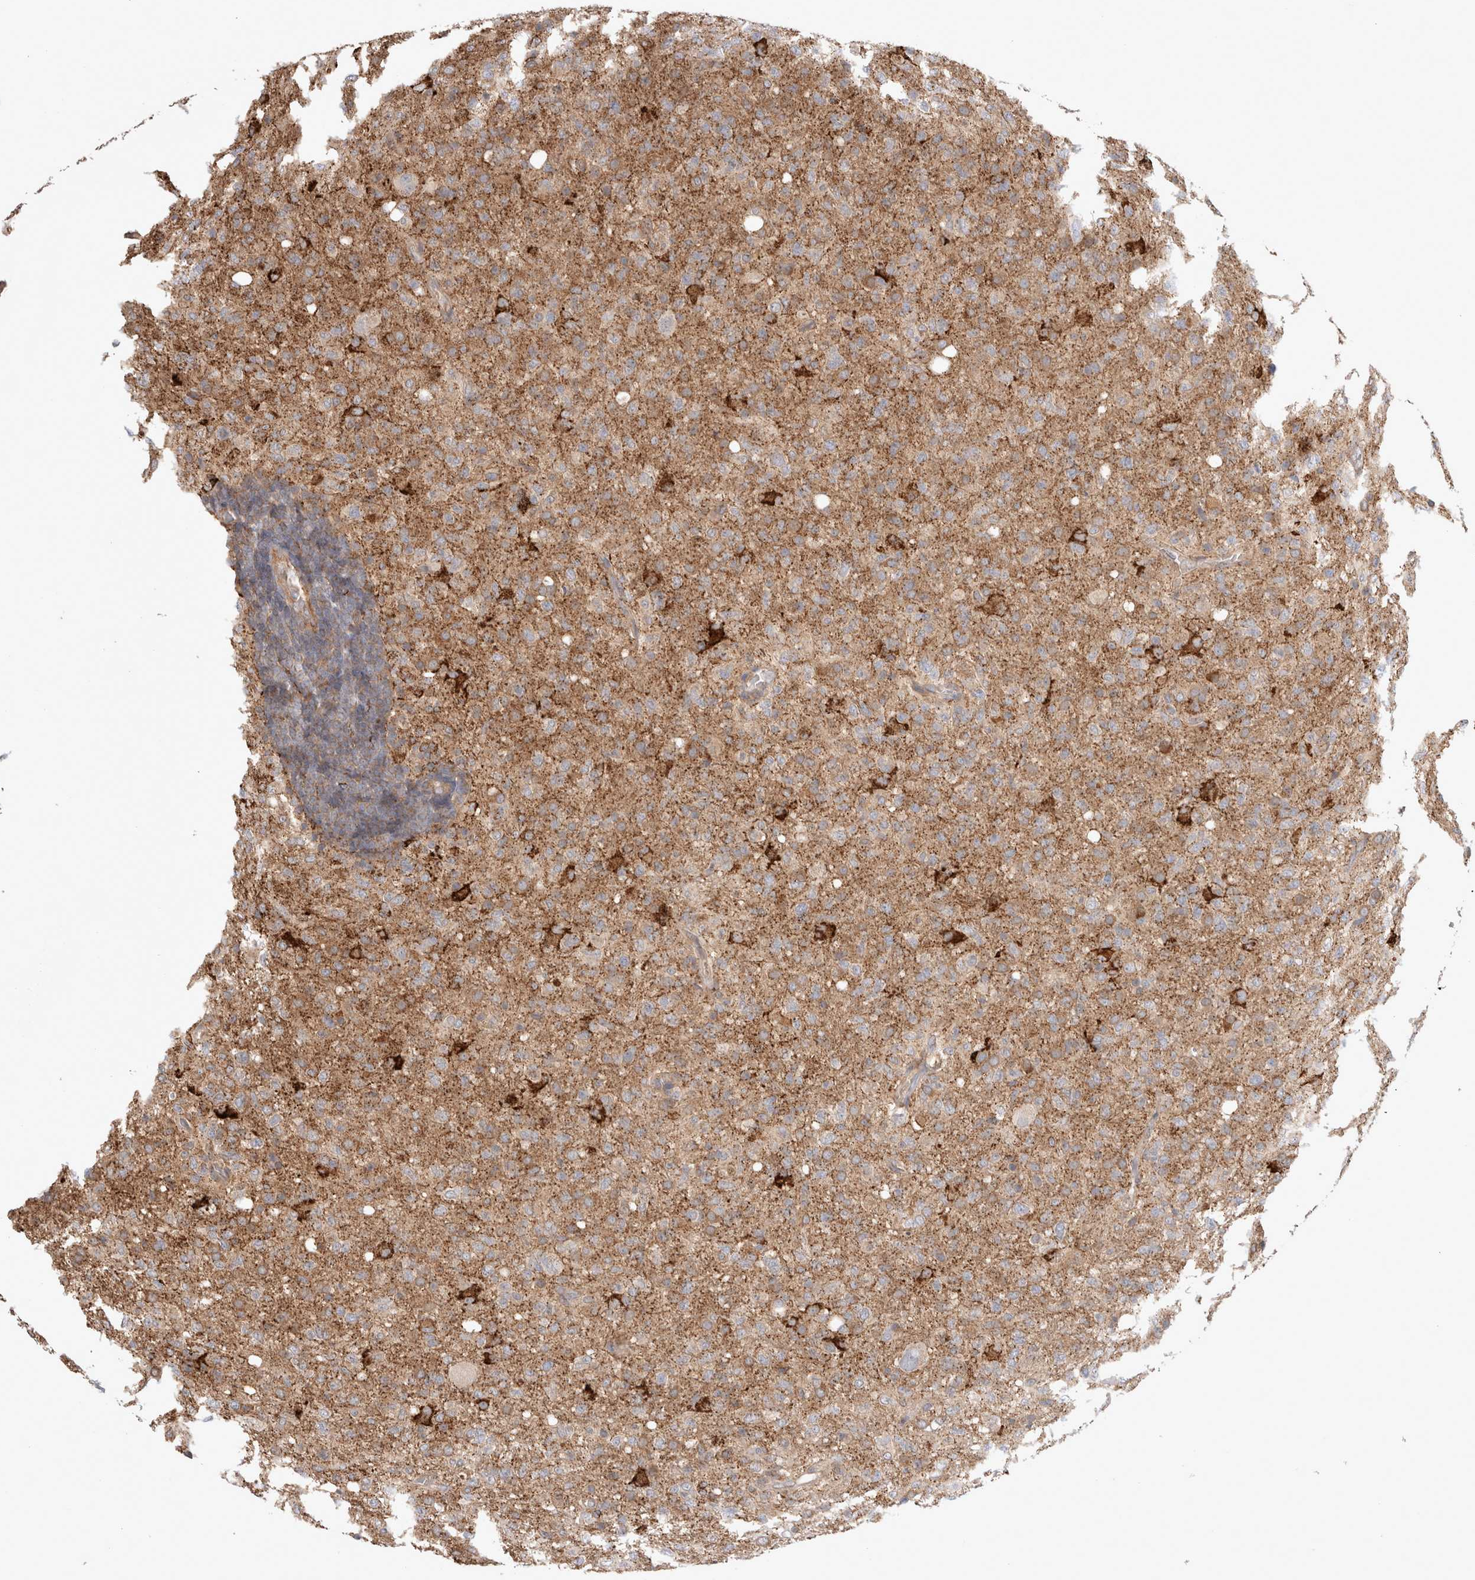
{"staining": {"intensity": "moderate", "quantity": "25%-75%", "location": "cytoplasmic/membranous"}, "tissue": "glioma", "cell_type": "Tumor cells", "image_type": "cancer", "snomed": [{"axis": "morphology", "description": "Glioma, malignant, High grade"}, {"axis": "topography", "description": "Brain"}], "caption": "DAB (3,3'-diaminobenzidine) immunohistochemical staining of malignant glioma (high-grade) demonstrates moderate cytoplasmic/membranous protein expression in approximately 25%-75% of tumor cells.", "gene": "HROB", "patient": {"sex": "female", "age": 57}}